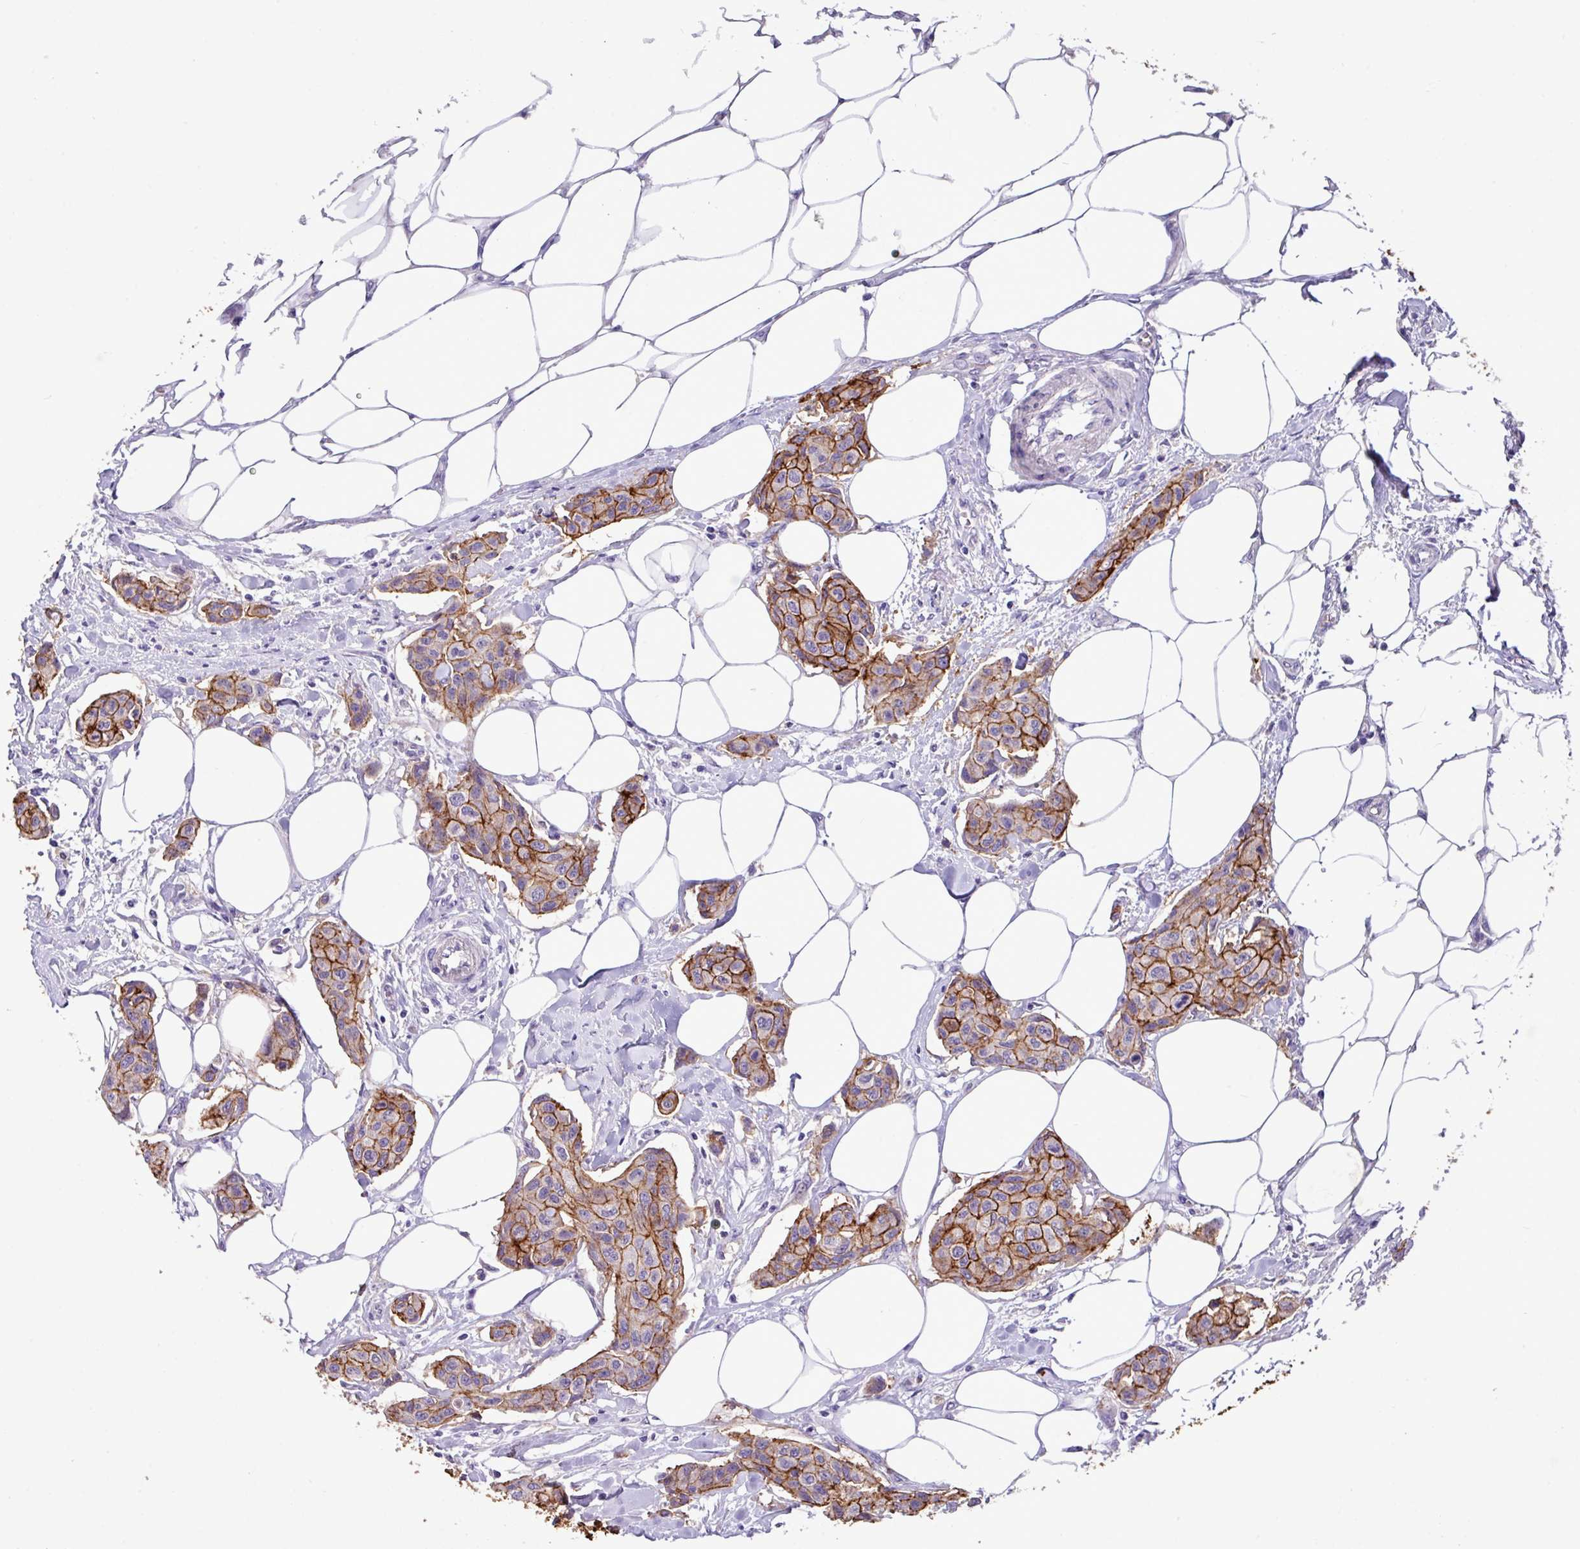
{"staining": {"intensity": "strong", "quantity": ">75%", "location": "cytoplasmic/membranous"}, "tissue": "breast cancer", "cell_type": "Tumor cells", "image_type": "cancer", "snomed": [{"axis": "morphology", "description": "Duct carcinoma"}, {"axis": "topography", "description": "Breast"}, {"axis": "topography", "description": "Lymph node"}], "caption": "Tumor cells show high levels of strong cytoplasmic/membranous positivity in approximately >75% of cells in human breast cancer (infiltrating ductal carcinoma).", "gene": "EPCAM", "patient": {"sex": "female", "age": 80}}